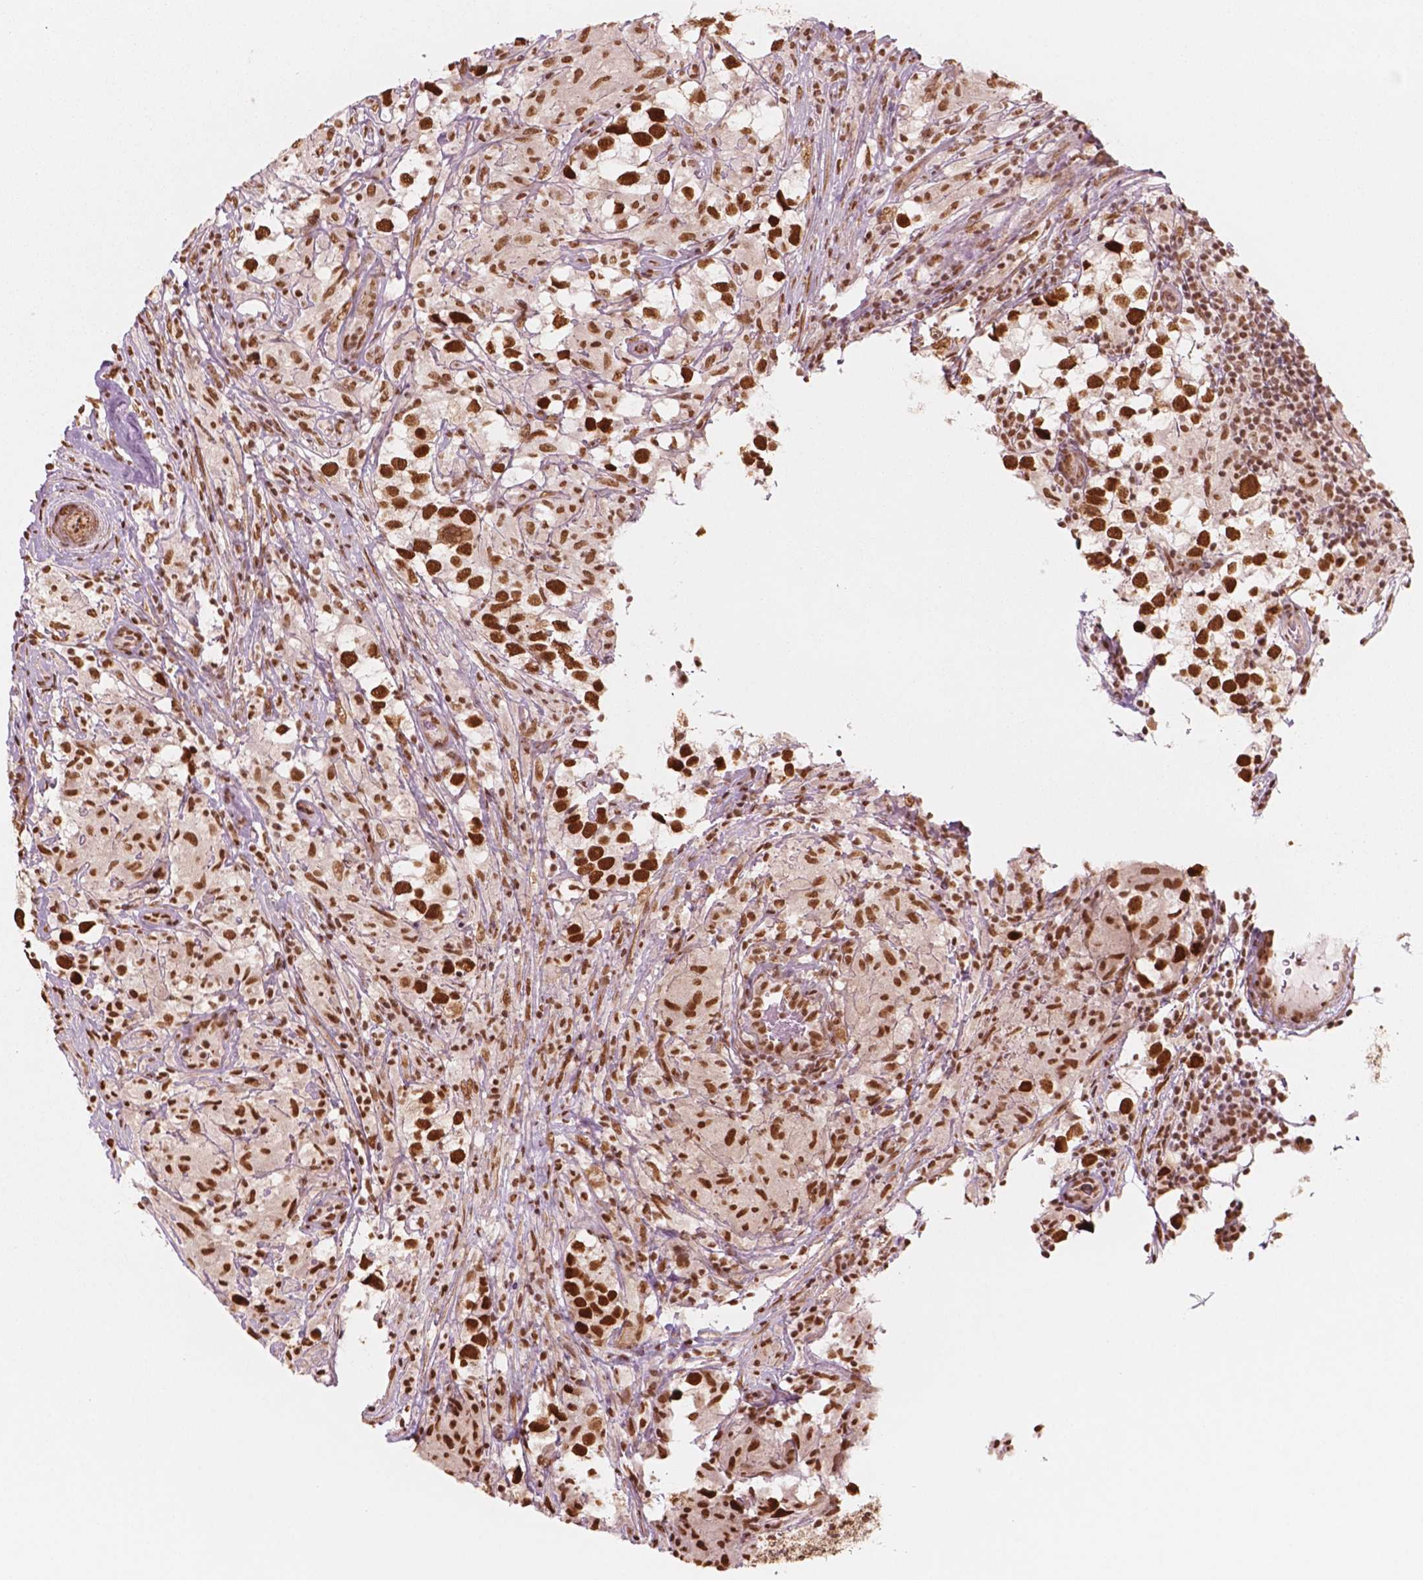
{"staining": {"intensity": "strong", "quantity": ">75%", "location": "nuclear"}, "tissue": "testis cancer", "cell_type": "Tumor cells", "image_type": "cancer", "snomed": [{"axis": "morphology", "description": "Seminoma, NOS"}, {"axis": "topography", "description": "Testis"}], "caption": "Approximately >75% of tumor cells in human seminoma (testis) show strong nuclear protein positivity as visualized by brown immunohistochemical staining.", "gene": "GTF3C5", "patient": {"sex": "male", "age": 46}}